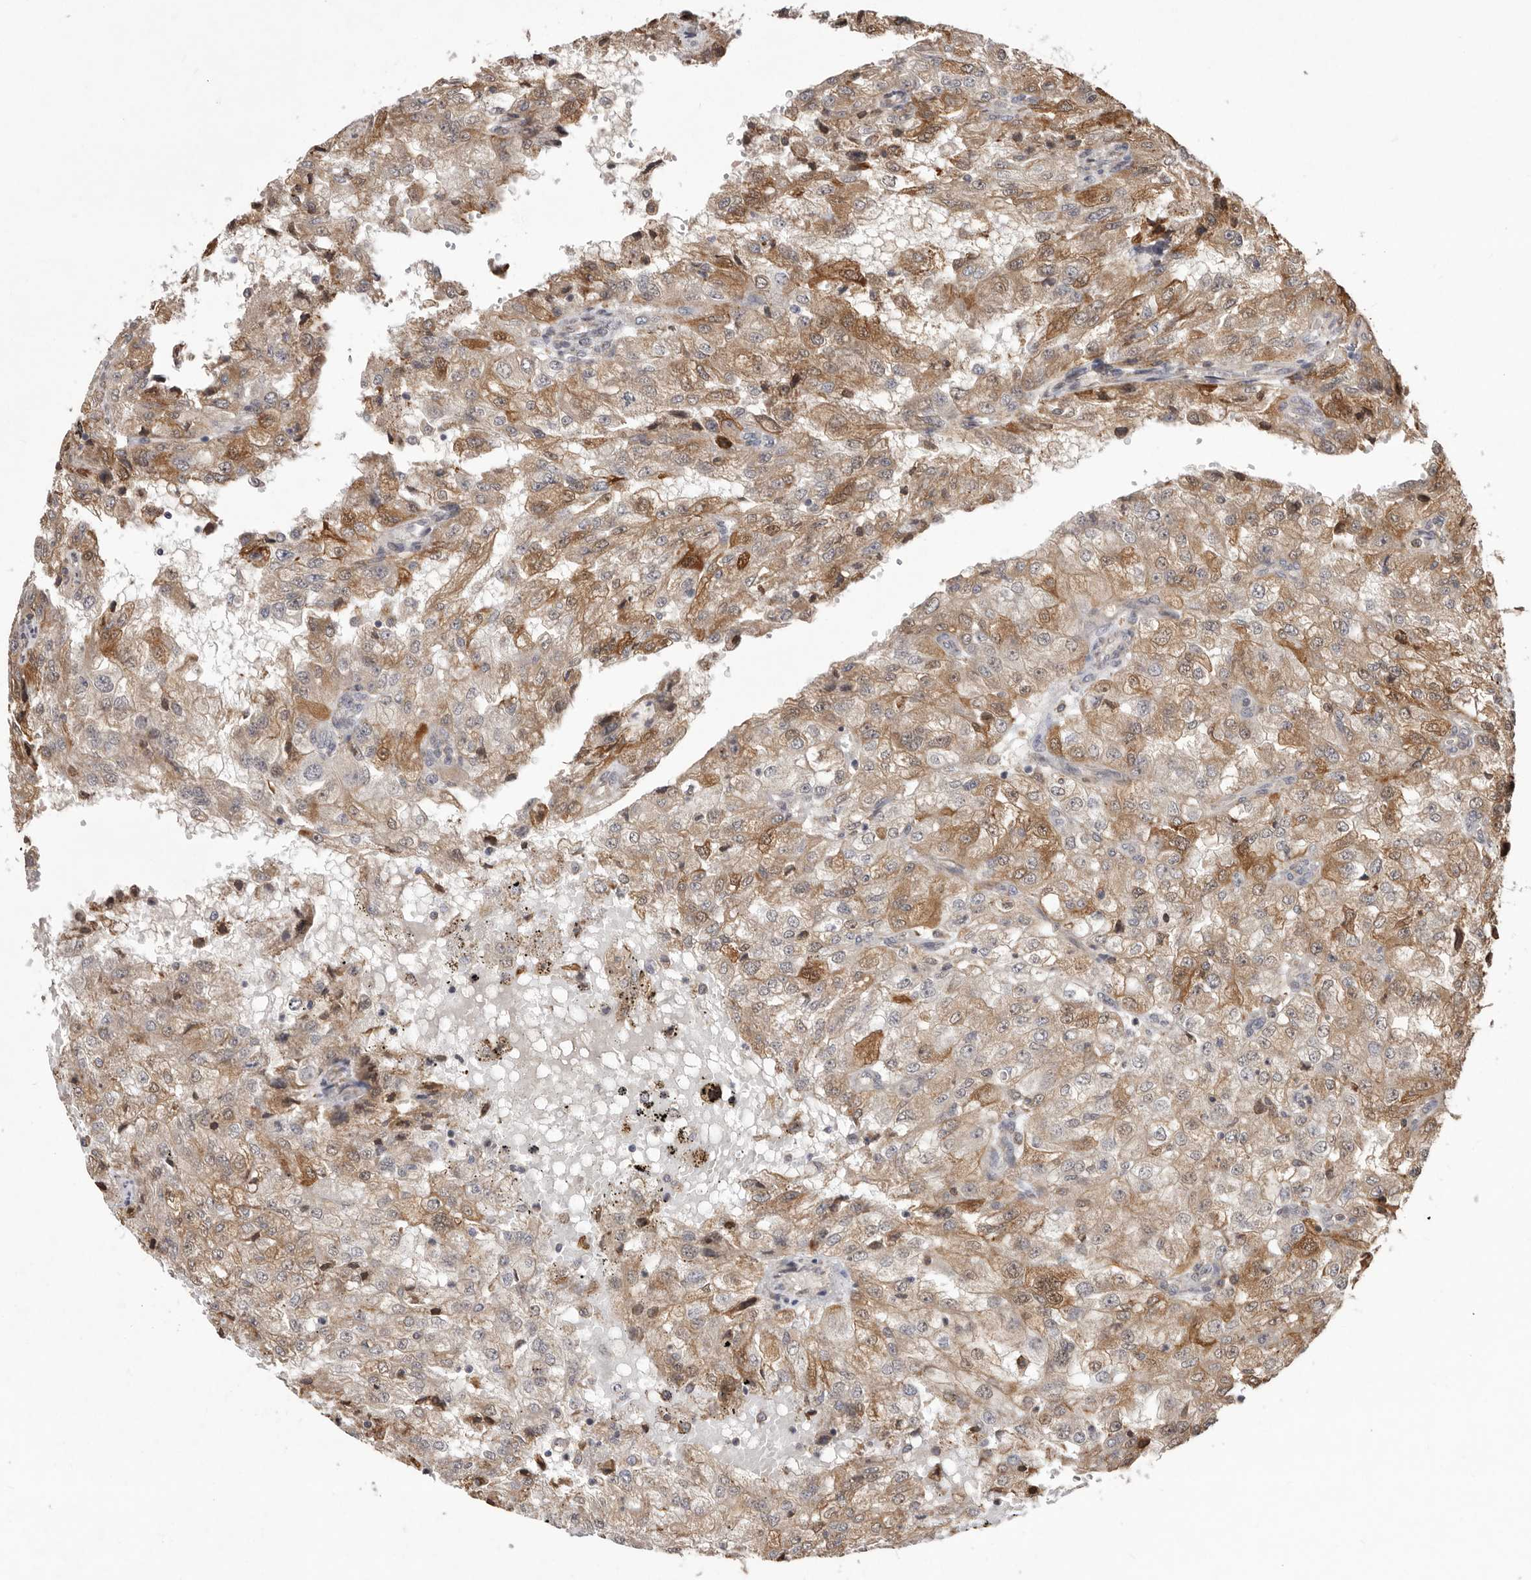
{"staining": {"intensity": "moderate", "quantity": "25%-75%", "location": "cytoplasmic/membranous"}, "tissue": "renal cancer", "cell_type": "Tumor cells", "image_type": "cancer", "snomed": [{"axis": "morphology", "description": "Adenocarcinoma, NOS"}, {"axis": "topography", "description": "Kidney"}], "caption": "Renal adenocarcinoma stained with immunohistochemistry (IHC) displays moderate cytoplasmic/membranous expression in approximately 25%-75% of tumor cells.", "gene": "RRM2B", "patient": {"sex": "female", "age": 54}}